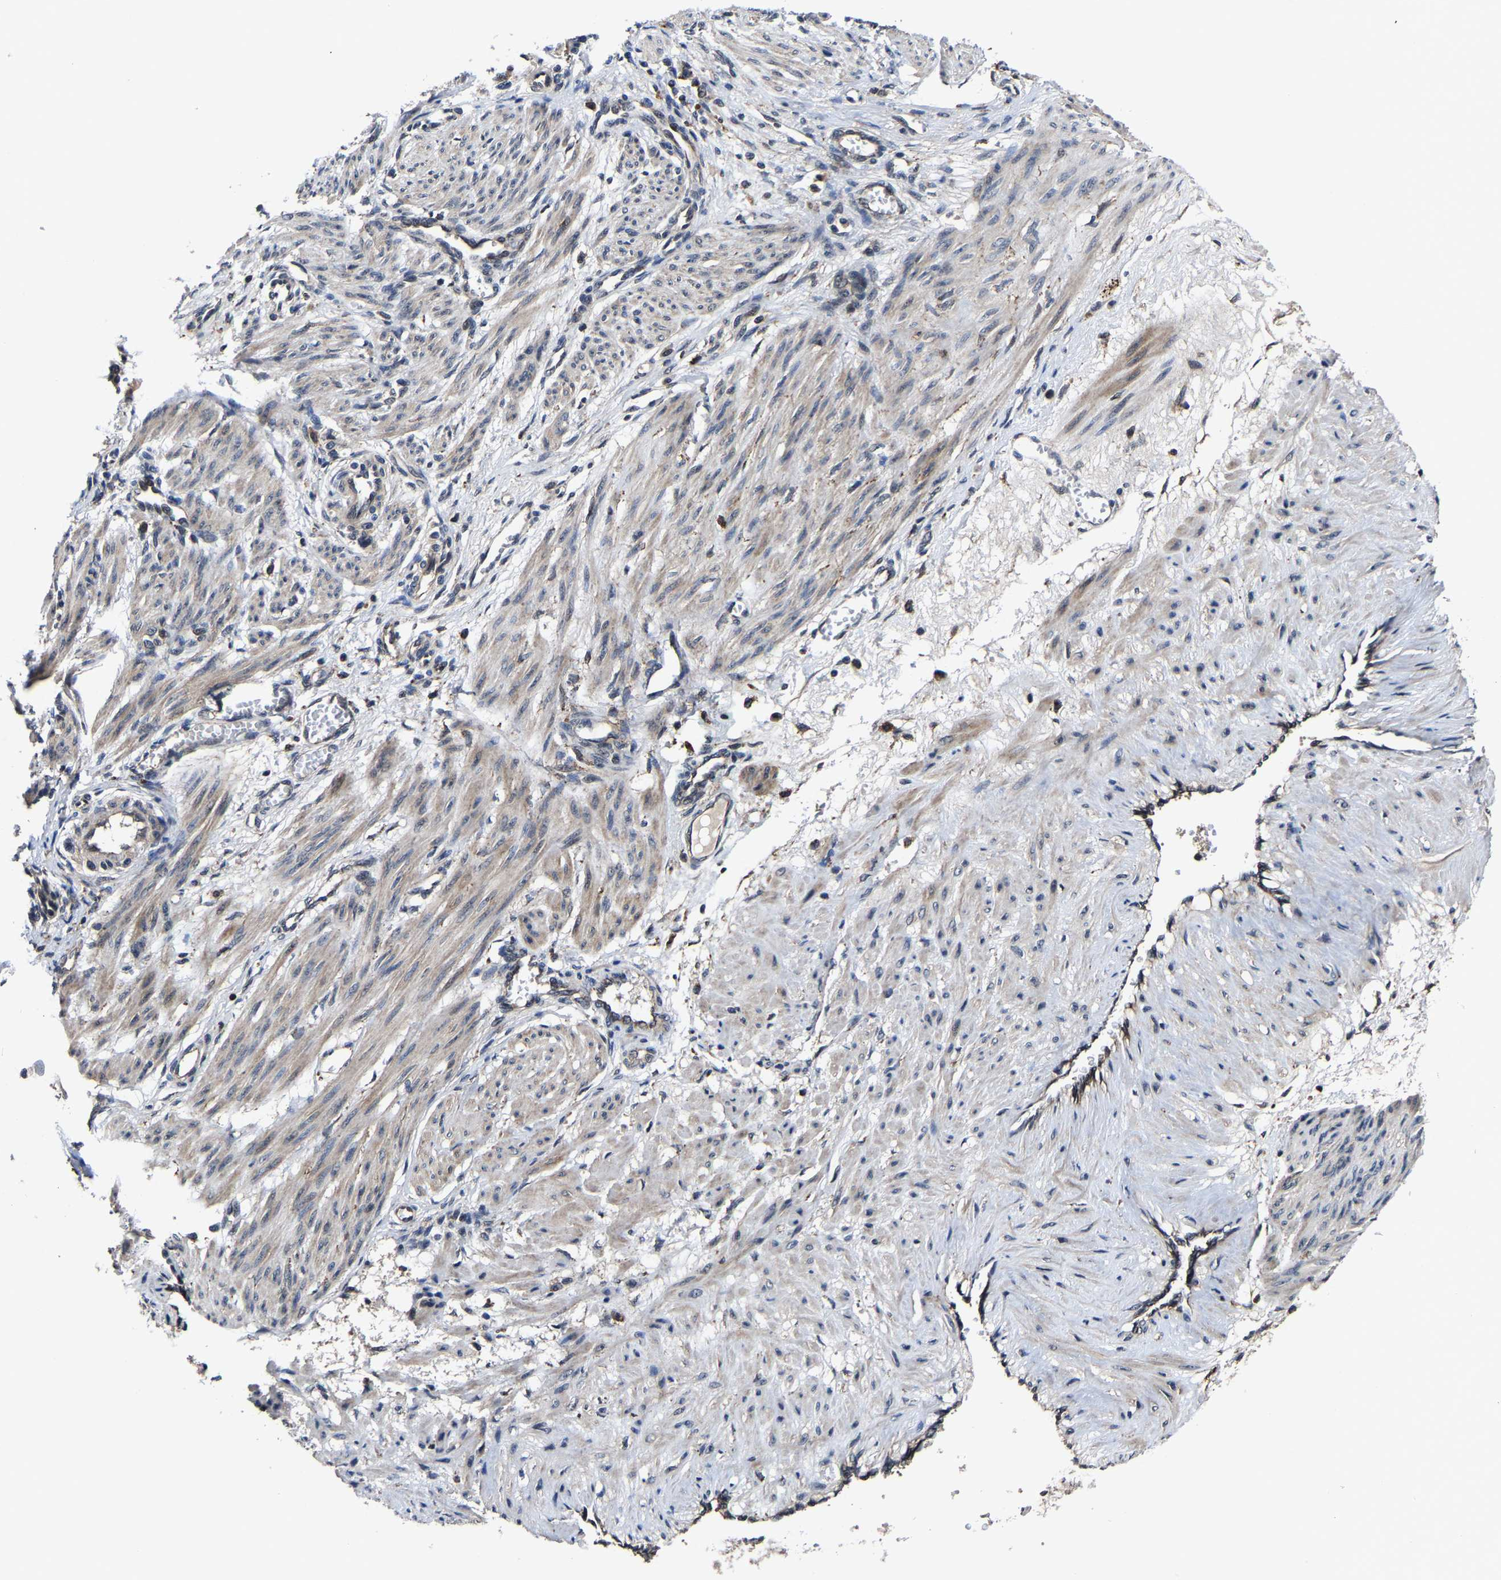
{"staining": {"intensity": "weak", "quantity": "<25%", "location": "cytoplasmic/membranous"}, "tissue": "smooth muscle", "cell_type": "Smooth muscle cells", "image_type": "normal", "snomed": [{"axis": "morphology", "description": "Normal tissue, NOS"}, {"axis": "topography", "description": "Endometrium"}], "caption": "High magnification brightfield microscopy of benign smooth muscle stained with DAB (3,3'-diaminobenzidine) (brown) and counterstained with hematoxylin (blue): smooth muscle cells show no significant expression. (DAB (3,3'-diaminobenzidine) immunohistochemistry (IHC) visualized using brightfield microscopy, high magnification).", "gene": "ZCCHC7", "patient": {"sex": "female", "age": 33}}